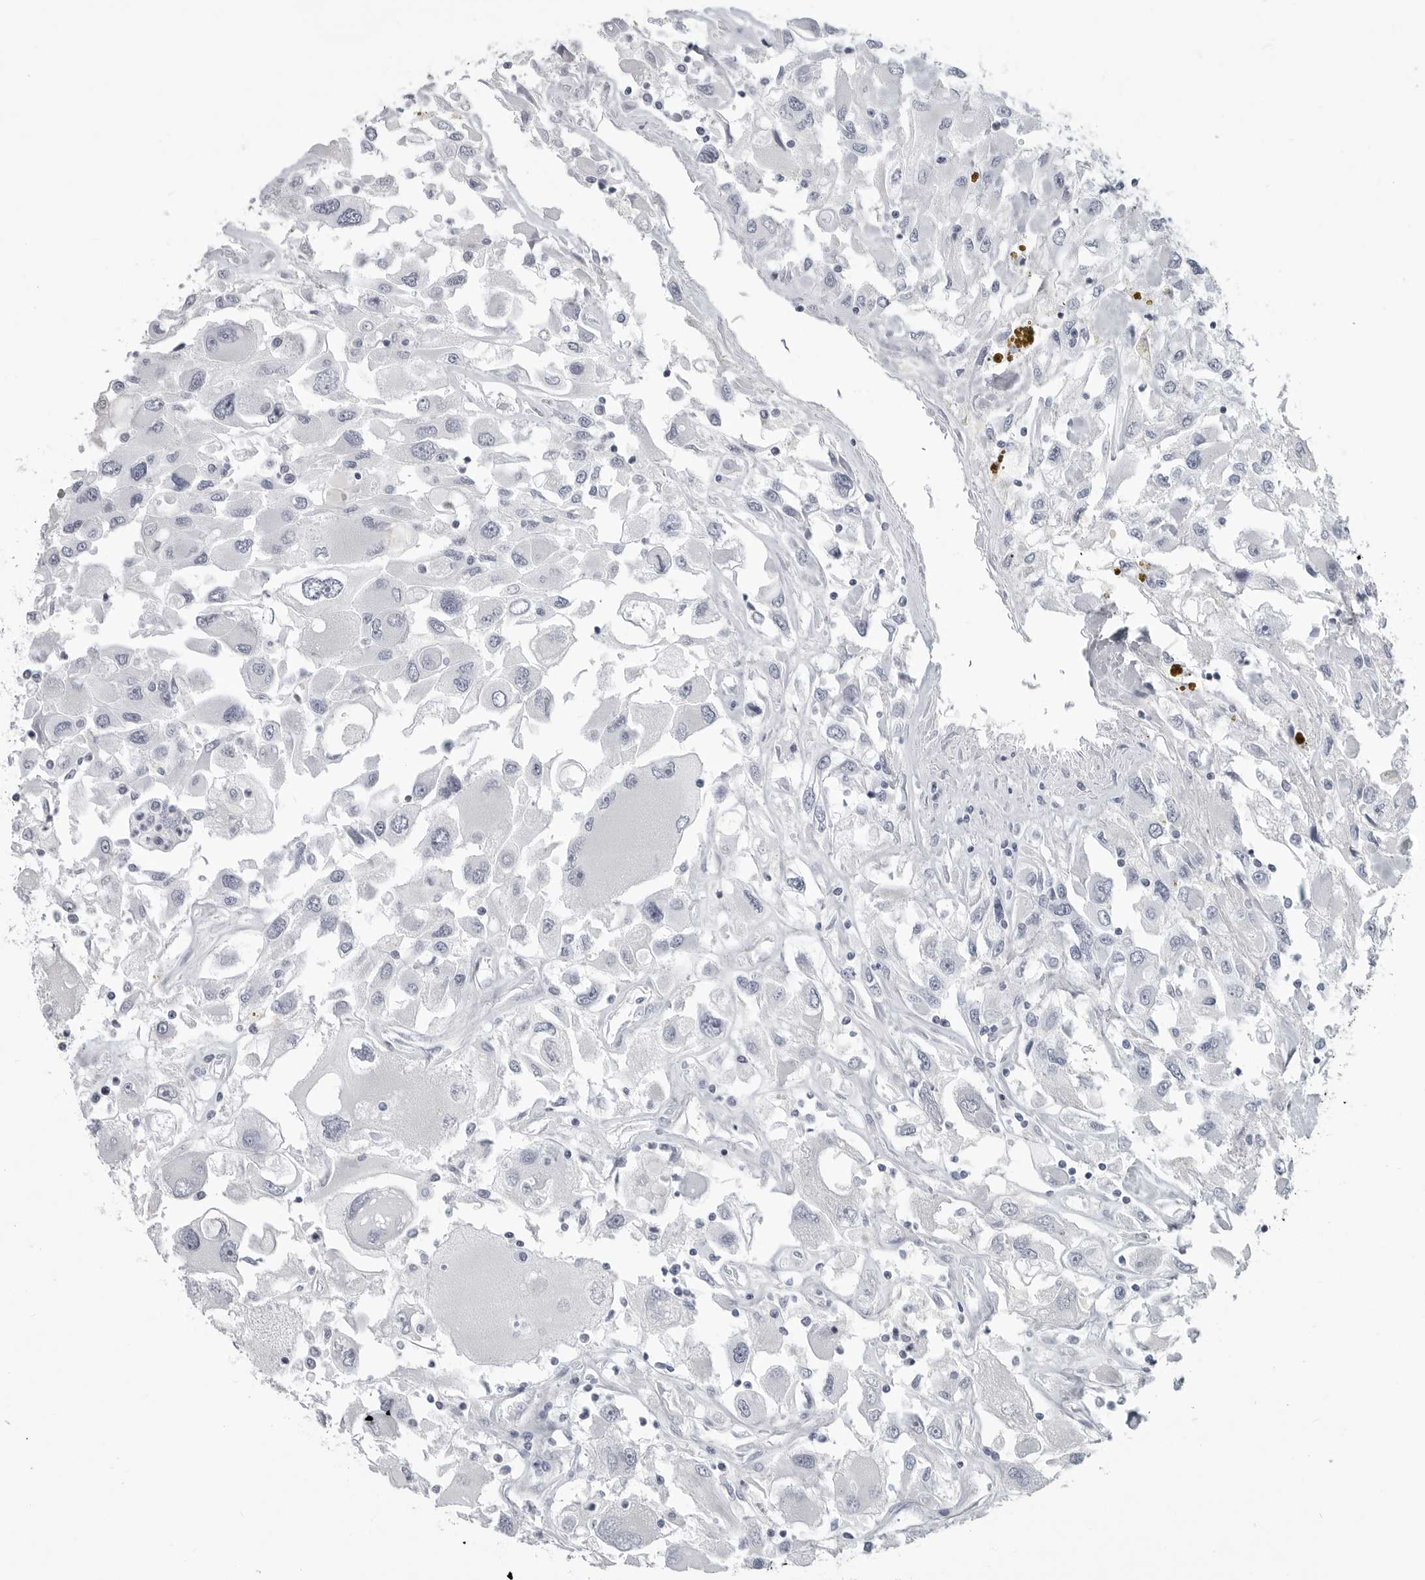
{"staining": {"intensity": "negative", "quantity": "none", "location": "none"}, "tissue": "renal cancer", "cell_type": "Tumor cells", "image_type": "cancer", "snomed": [{"axis": "morphology", "description": "Adenocarcinoma, NOS"}, {"axis": "topography", "description": "Kidney"}], "caption": "Immunohistochemistry of renal cancer (adenocarcinoma) reveals no expression in tumor cells. (DAB IHC with hematoxylin counter stain).", "gene": "LY6D", "patient": {"sex": "female", "age": 52}}